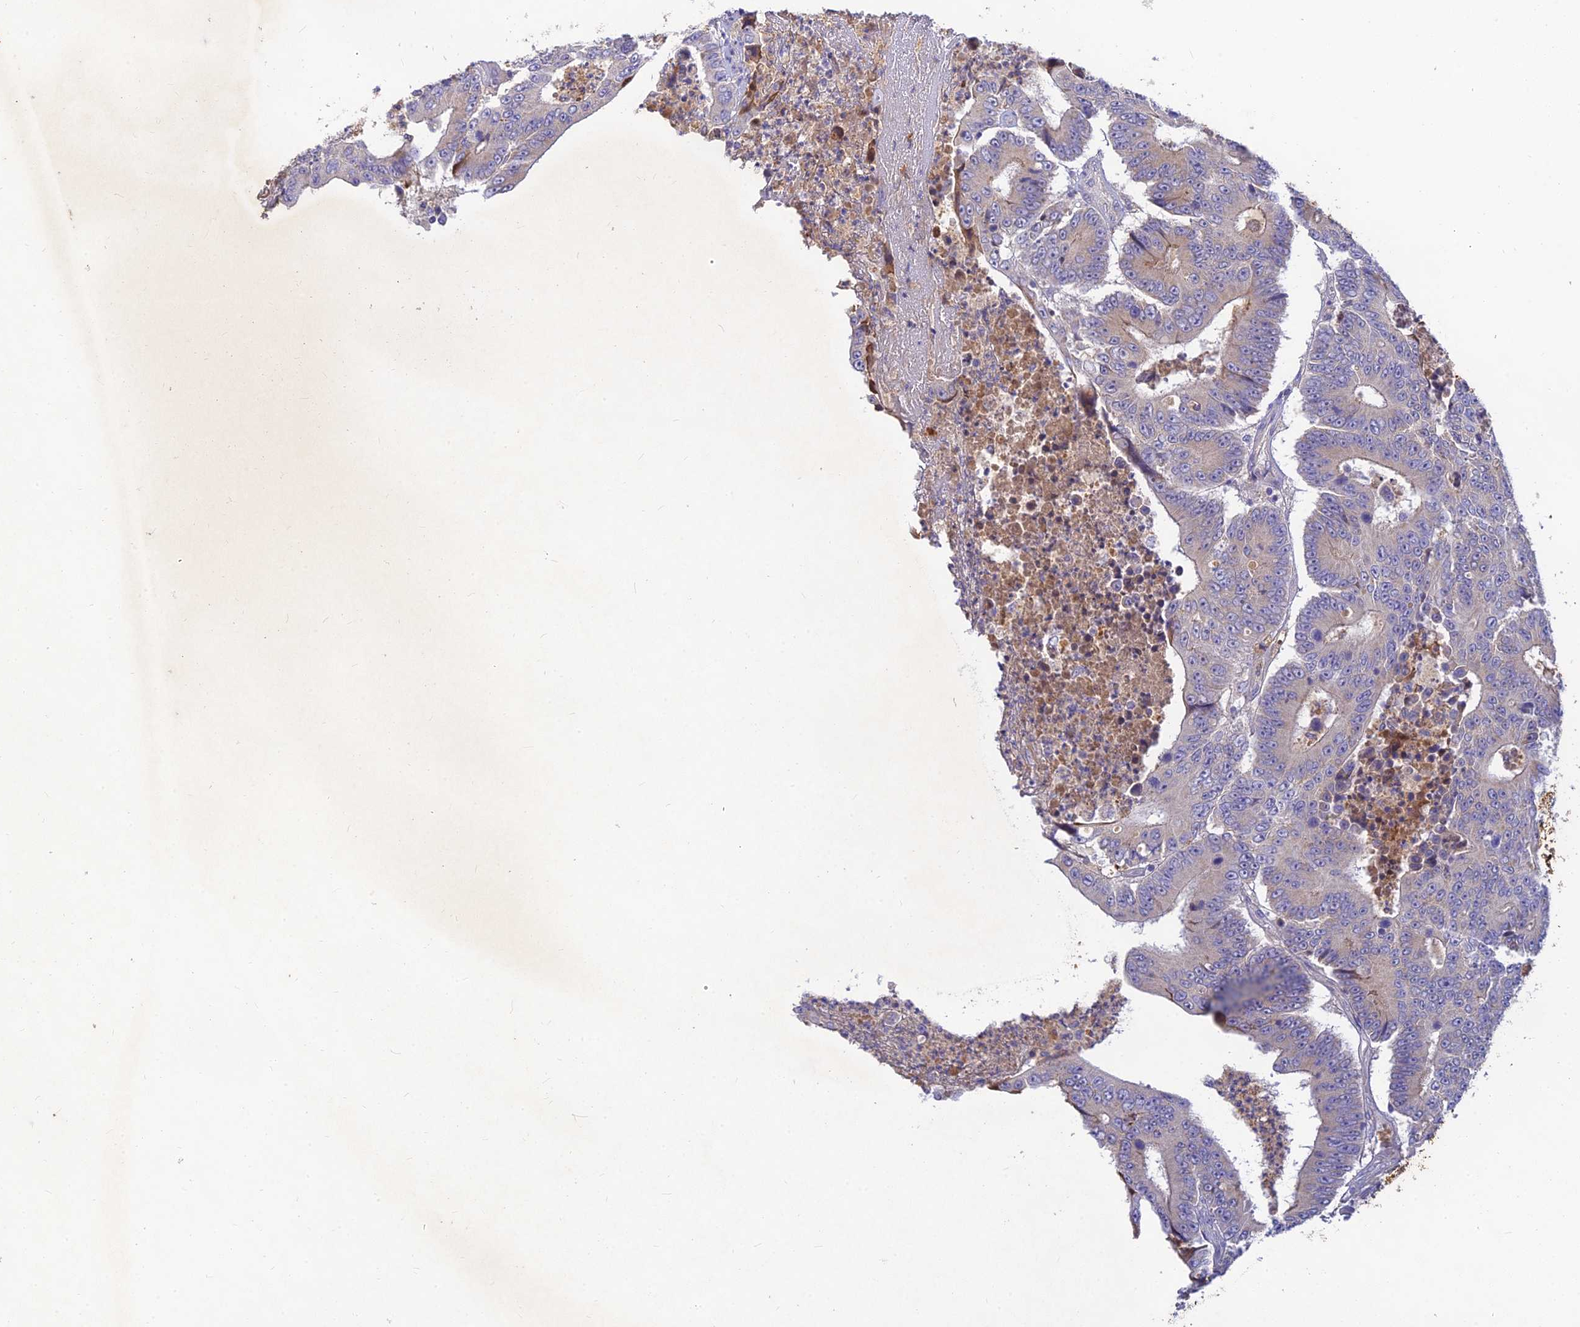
{"staining": {"intensity": "negative", "quantity": "none", "location": "none"}, "tissue": "colorectal cancer", "cell_type": "Tumor cells", "image_type": "cancer", "snomed": [{"axis": "morphology", "description": "Adenocarcinoma, NOS"}, {"axis": "topography", "description": "Colon"}], "caption": "Immunohistochemistry histopathology image of human adenocarcinoma (colorectal) stained for a protein (brown), which displays no positivity in tumor cells.", "gene": "ACSM5", "patient": {"sex": "male", "age": 83}}